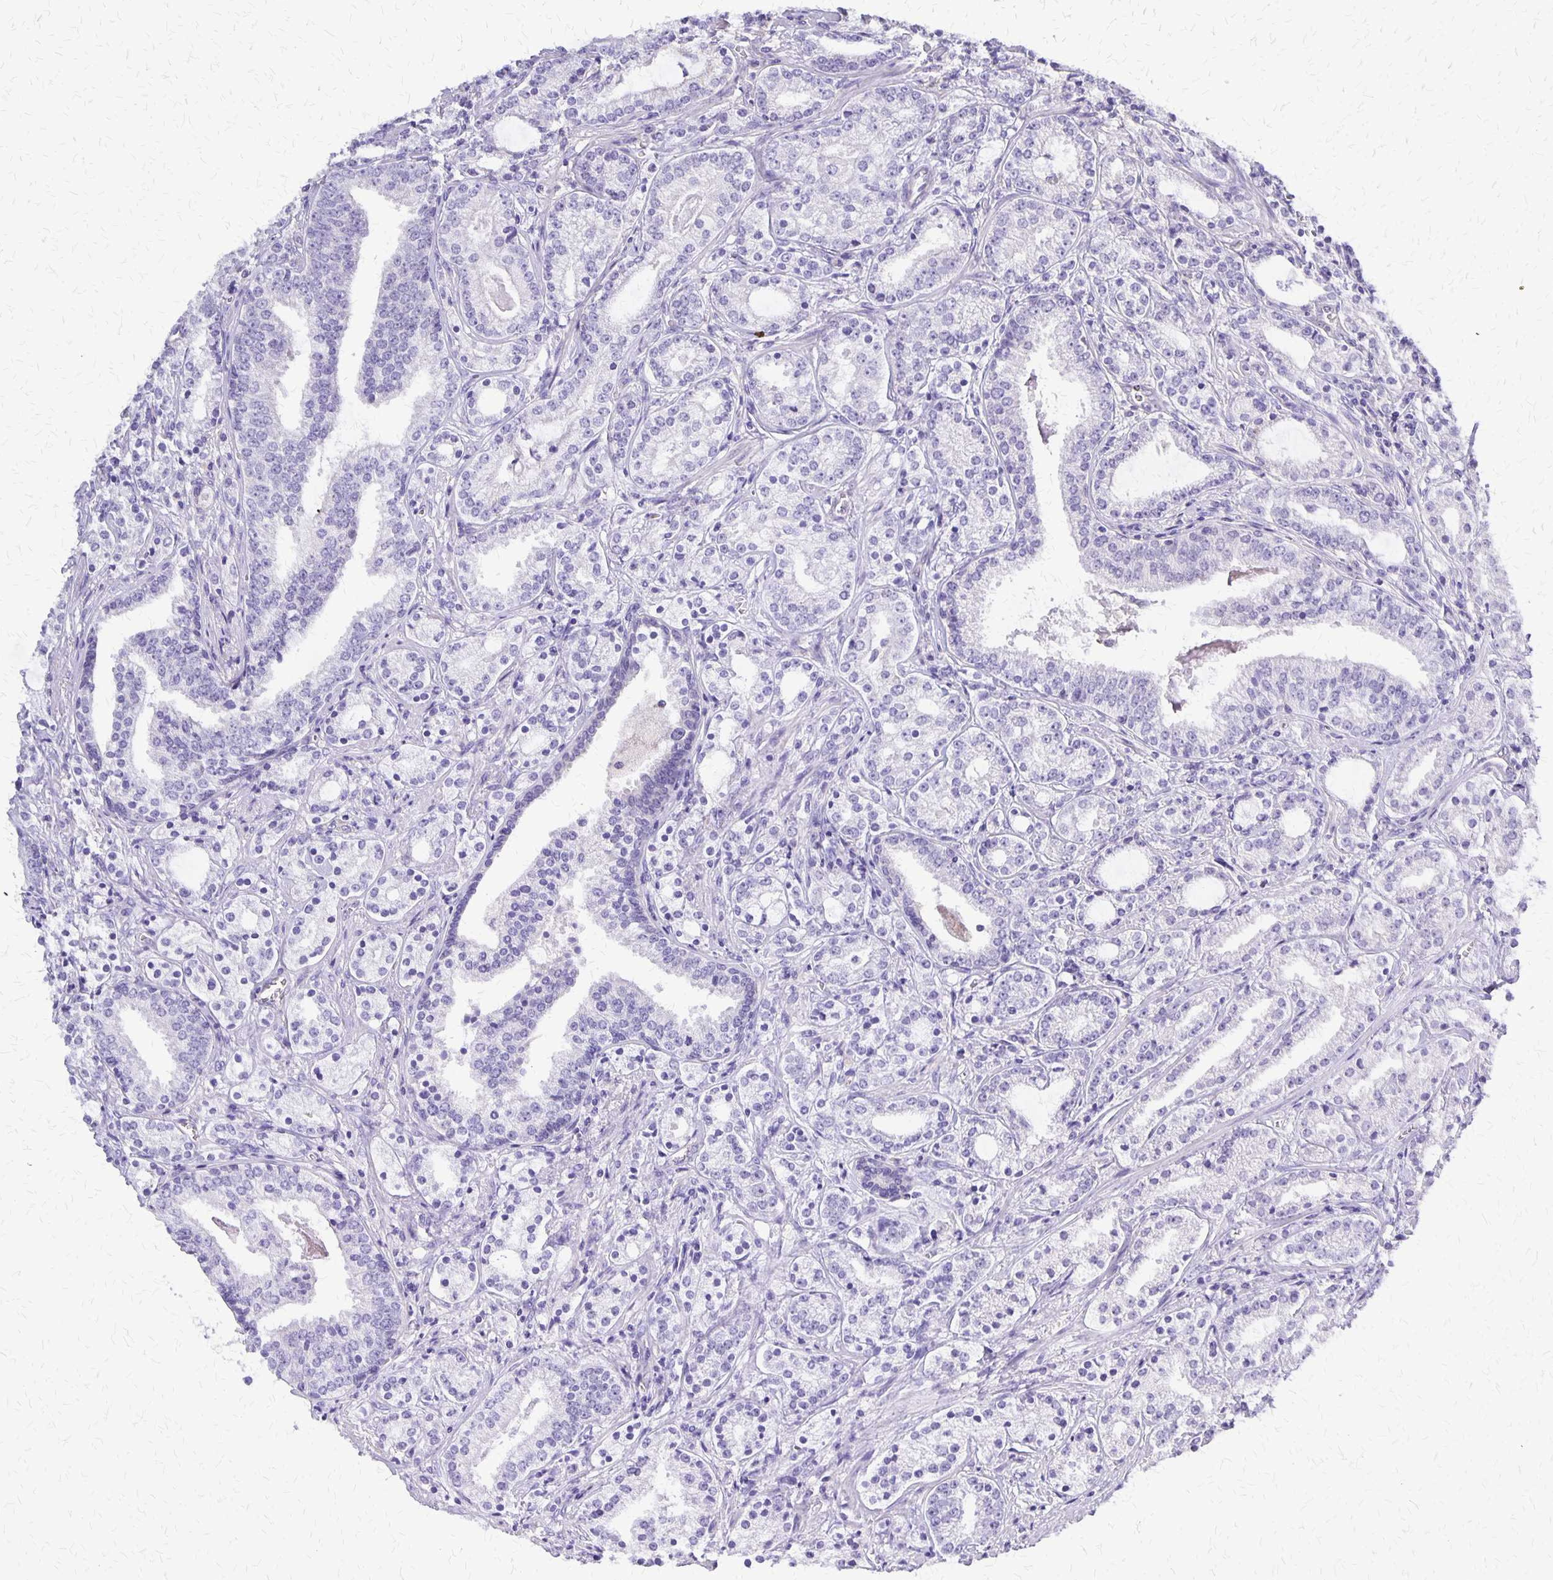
{"staining": {"intensity": "negative", "quantity": "none", "location": "none"}, "tissue": "prostate cancer", "cell_type": "Tumor cells", "image_type": "cancer", "snomed": [{"axis": "morphology", "description": "Adenocarcinoma, Medium grade"}, {"axis": "topography", "description": "Prostate"}], "caption": "Immunohistochemical staining of prostate medium-grade adenocarcinoma reveals no significant positivity in tumor cells.", "gene": "SI", "patient": {"sex": "male", "age": 57}}